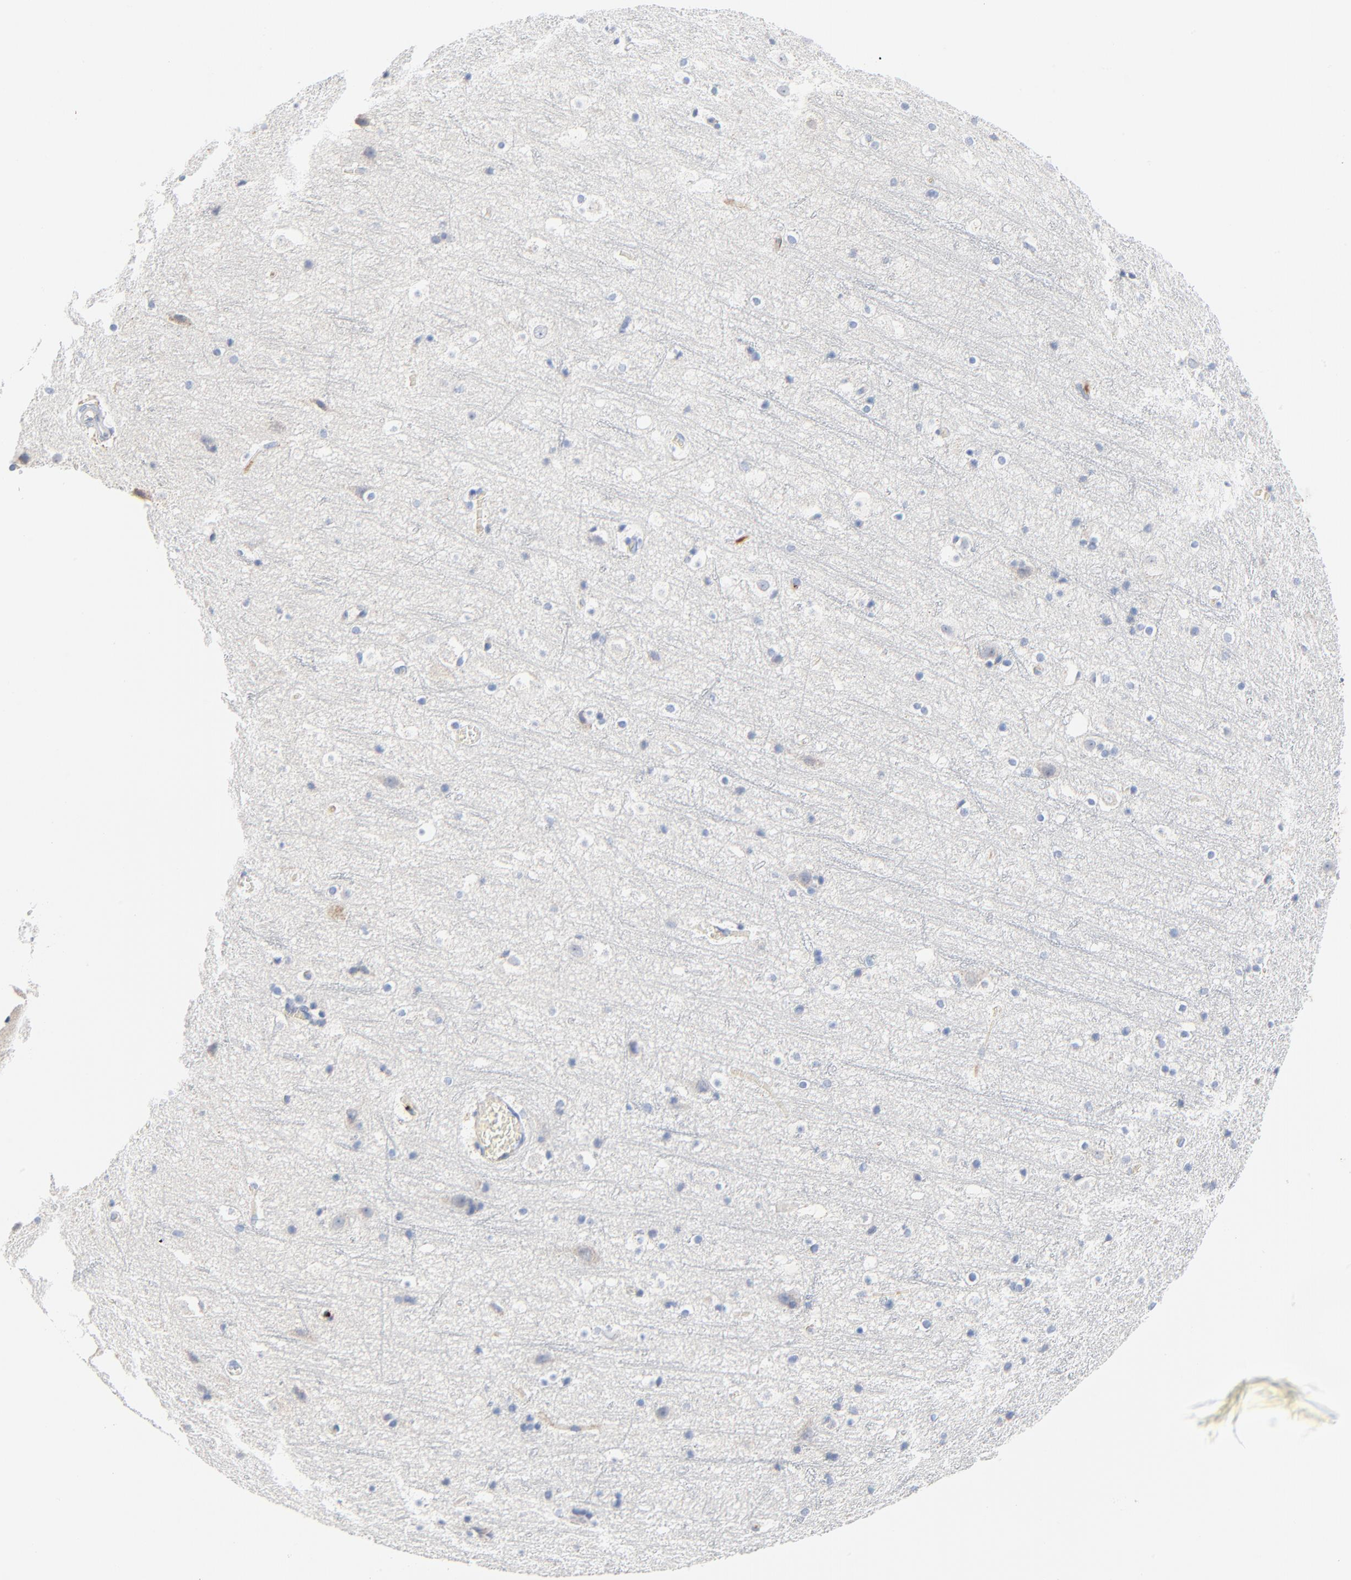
{"staining": {"intensity": "negative", "quantity": "none", "location": "none"}, "tissue": "cerebral cortex", "cell_type": "Endothelial cells", "image_type": "normal", "snomed": [{"axis": "morphology", "description": "Normal tissue, NOS"}, {"axis": "topography", "description": "Cerebral cortex"}], "caption": "IHC histopathology image of unremarkable cerebral cortex: human cerebral cortex stained with DAB demonstrates no significant protein positivity in endothelial cells.", "gene": "GZMB", "patient": {"sex": "male", "age": 45}}